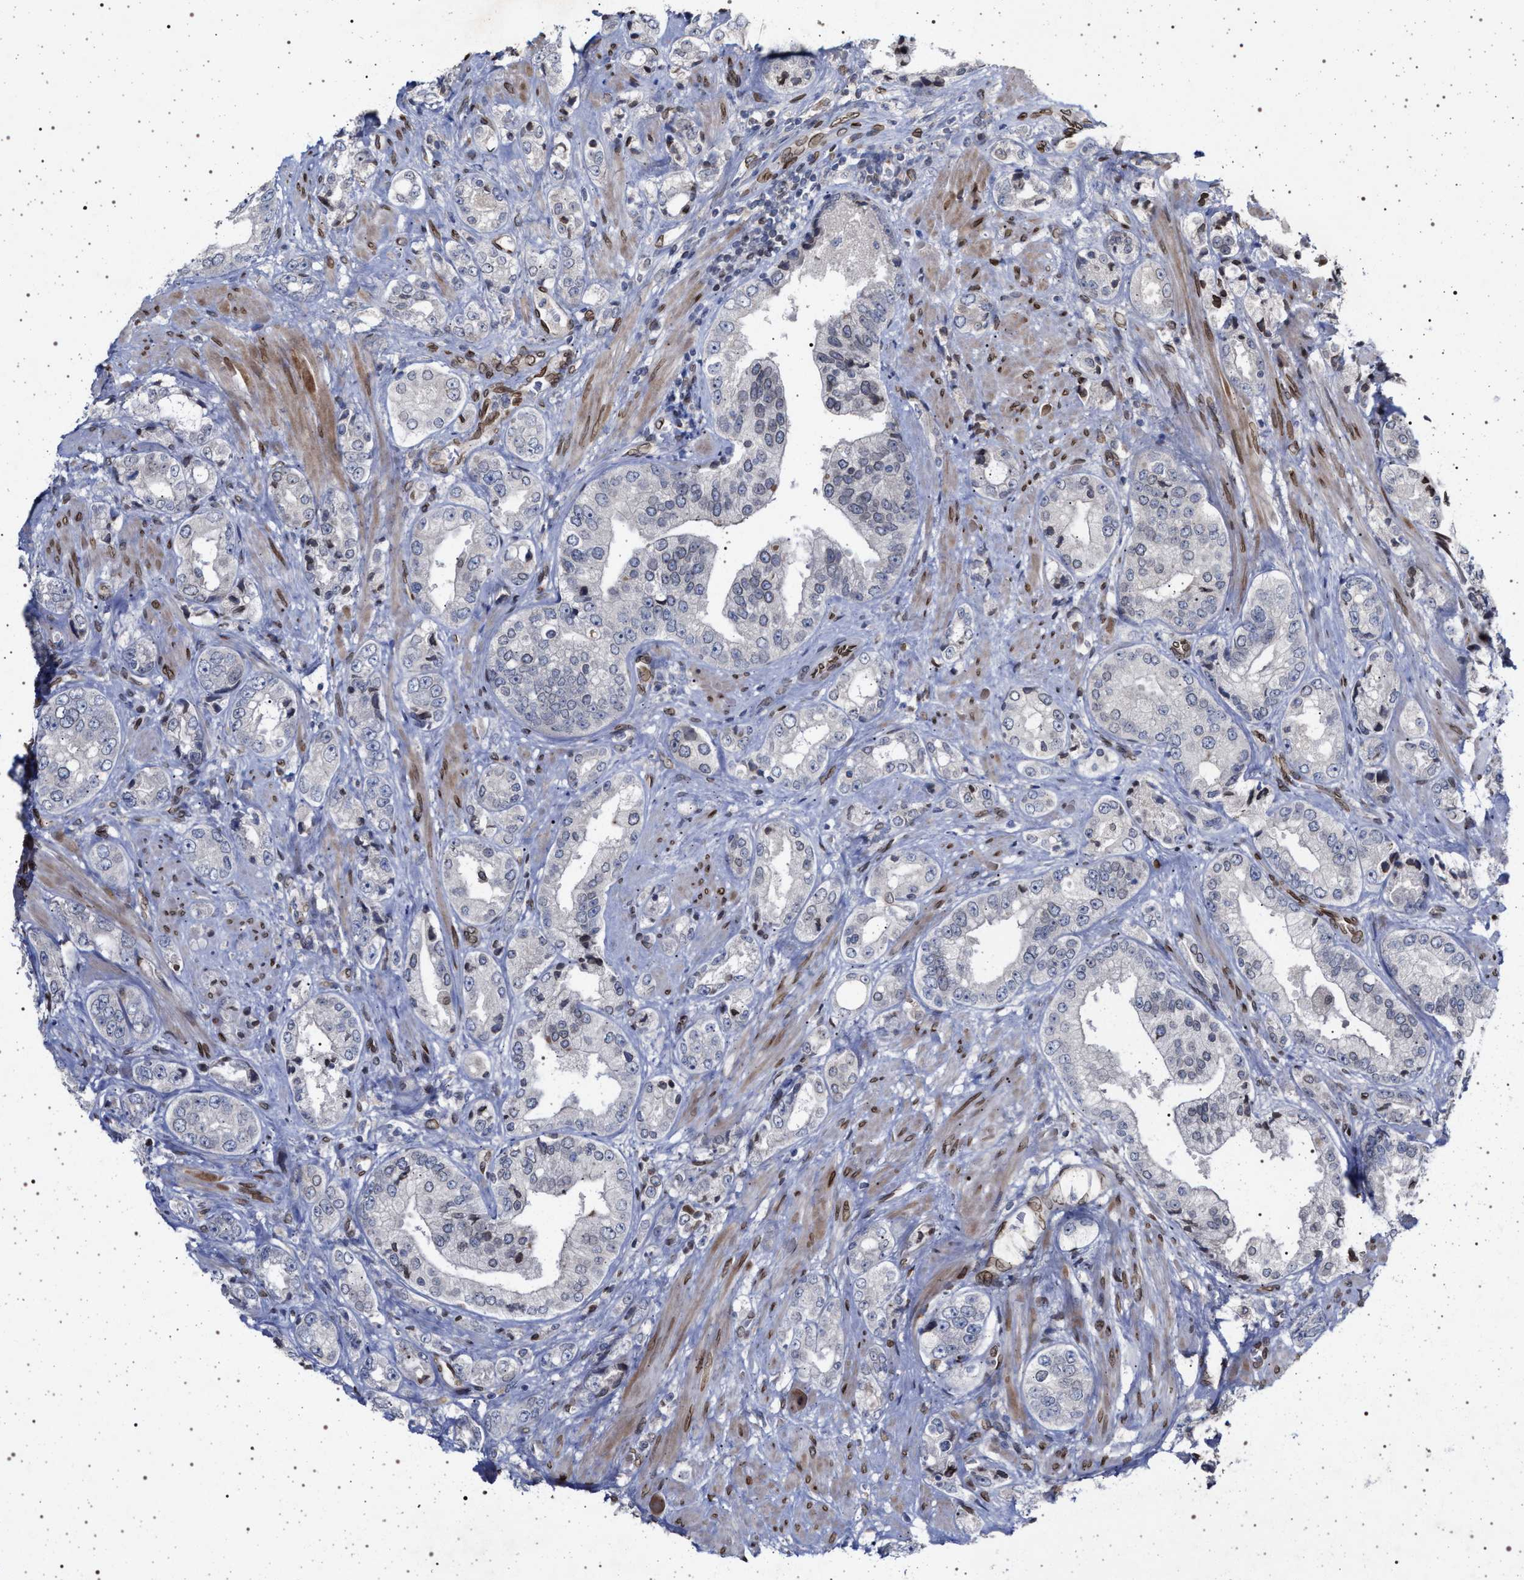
{"staining": {"intensity": "negative", "quantity": "none", "location": "none"}, "tissue": "prostate cancer", "cell_type": "Tumor cells", "image_type": "cancer", "snomed": [{"axis": "morphology", "description": "Adenocarcinoma, High grade"}, {"axis": "topography", "description": "Prostate"}], "caption": "The image demonstrates no significant positivity in tumor cells of prostate high-grade adenocarcinoma.", "gene": "ING2", "patient": {"sex": "male", "age": 61}}